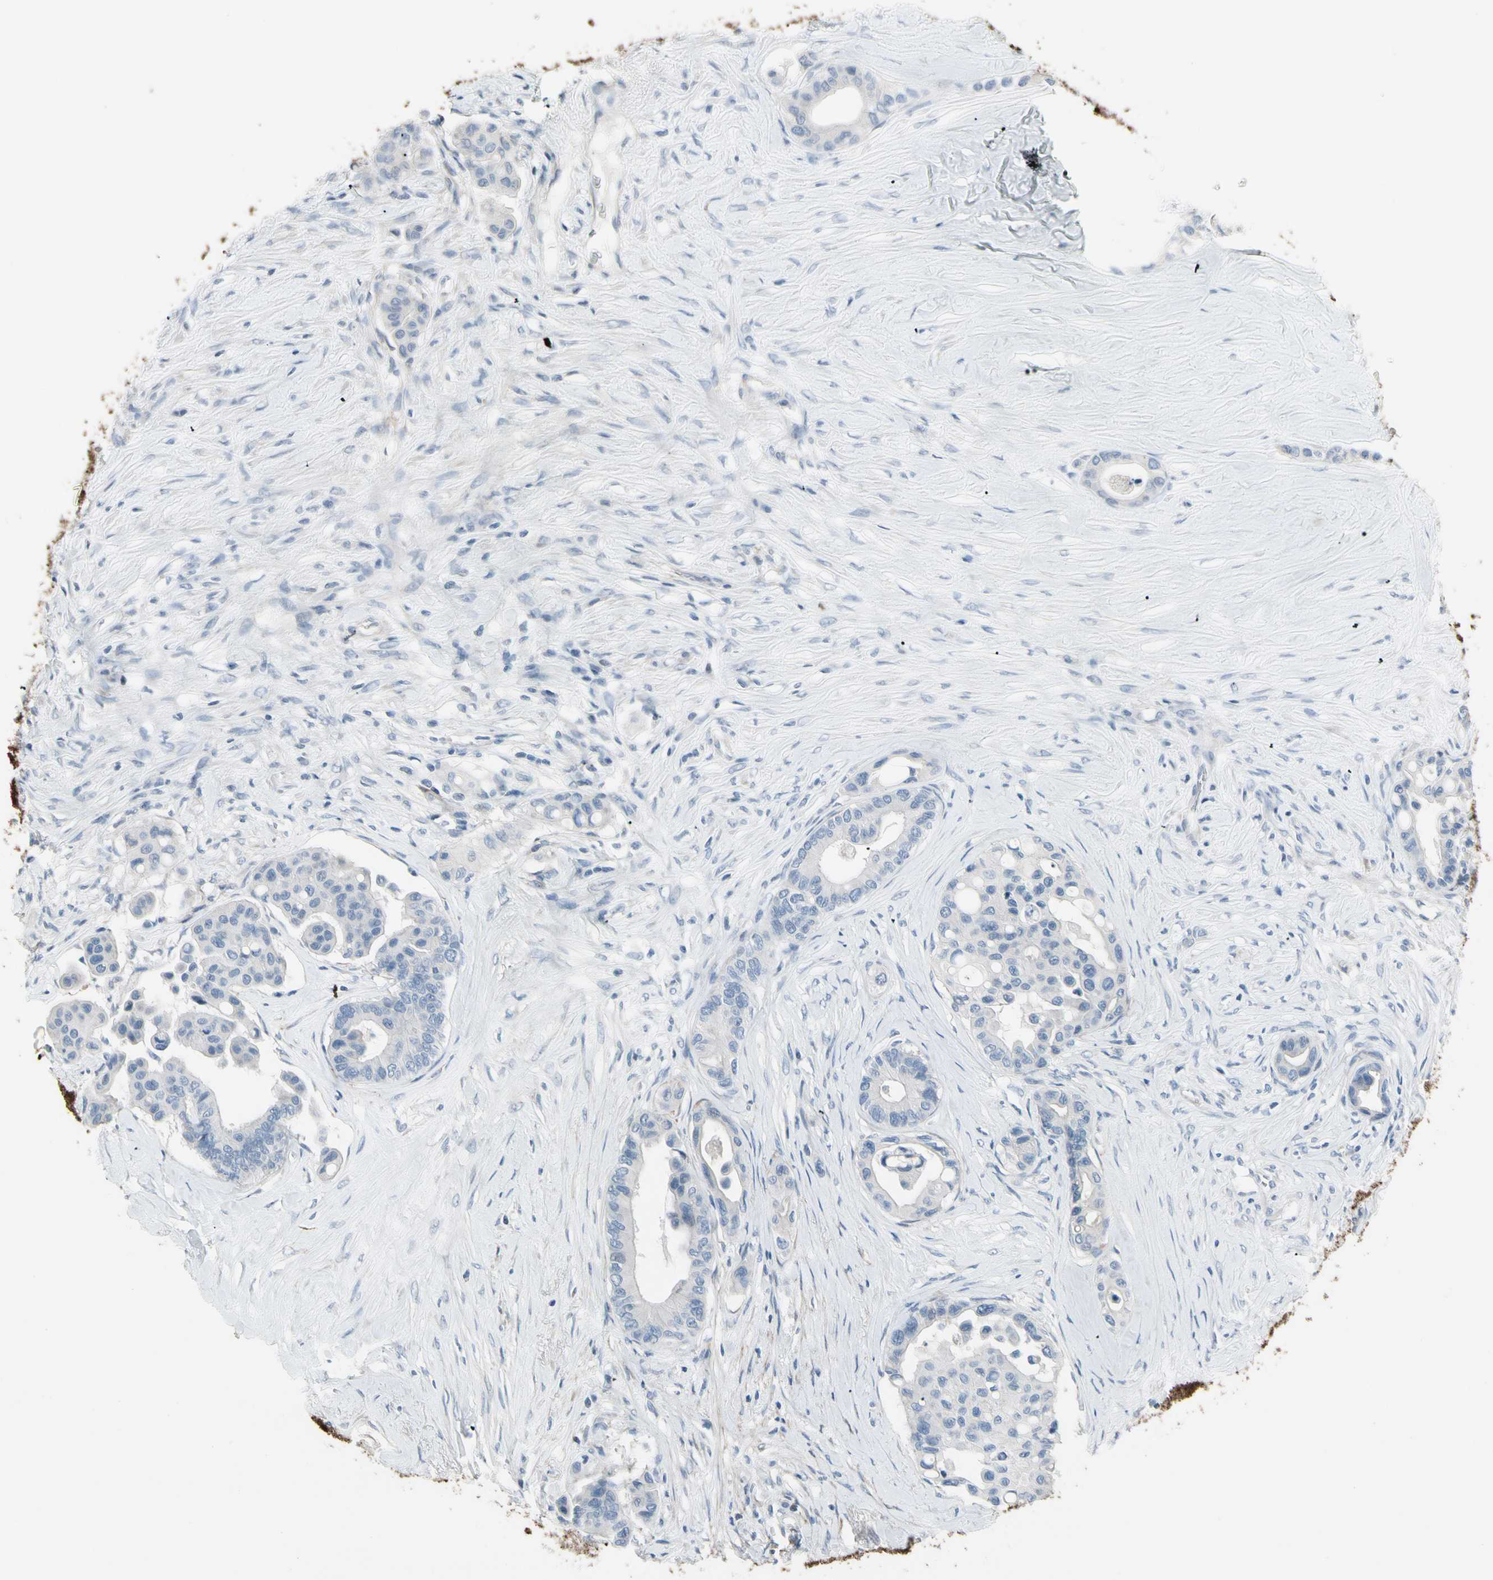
{"staining": {"intensity": "negative", "quantity": "none", "location": "none"}, "tissue": "colorectal cancer", "cell_type": "Tumor cells", "image_type": "cancer", "snomed": [{"axis": "morphology", "description": "Normal tissue, NOS"}, {"axis": "morphology", "description": "Adenocarcinoma, NOS"}, {"axis": "topography", "description": "Colon"}], "caption": "This is a photomicrograph of immunohistochemistry (IHC) staining of colorectal cancer (adenocarcinoma), which shows no expression in tumor cells.", "gene": "PIGR", "patient": {"sex": "male", "age": 82}}